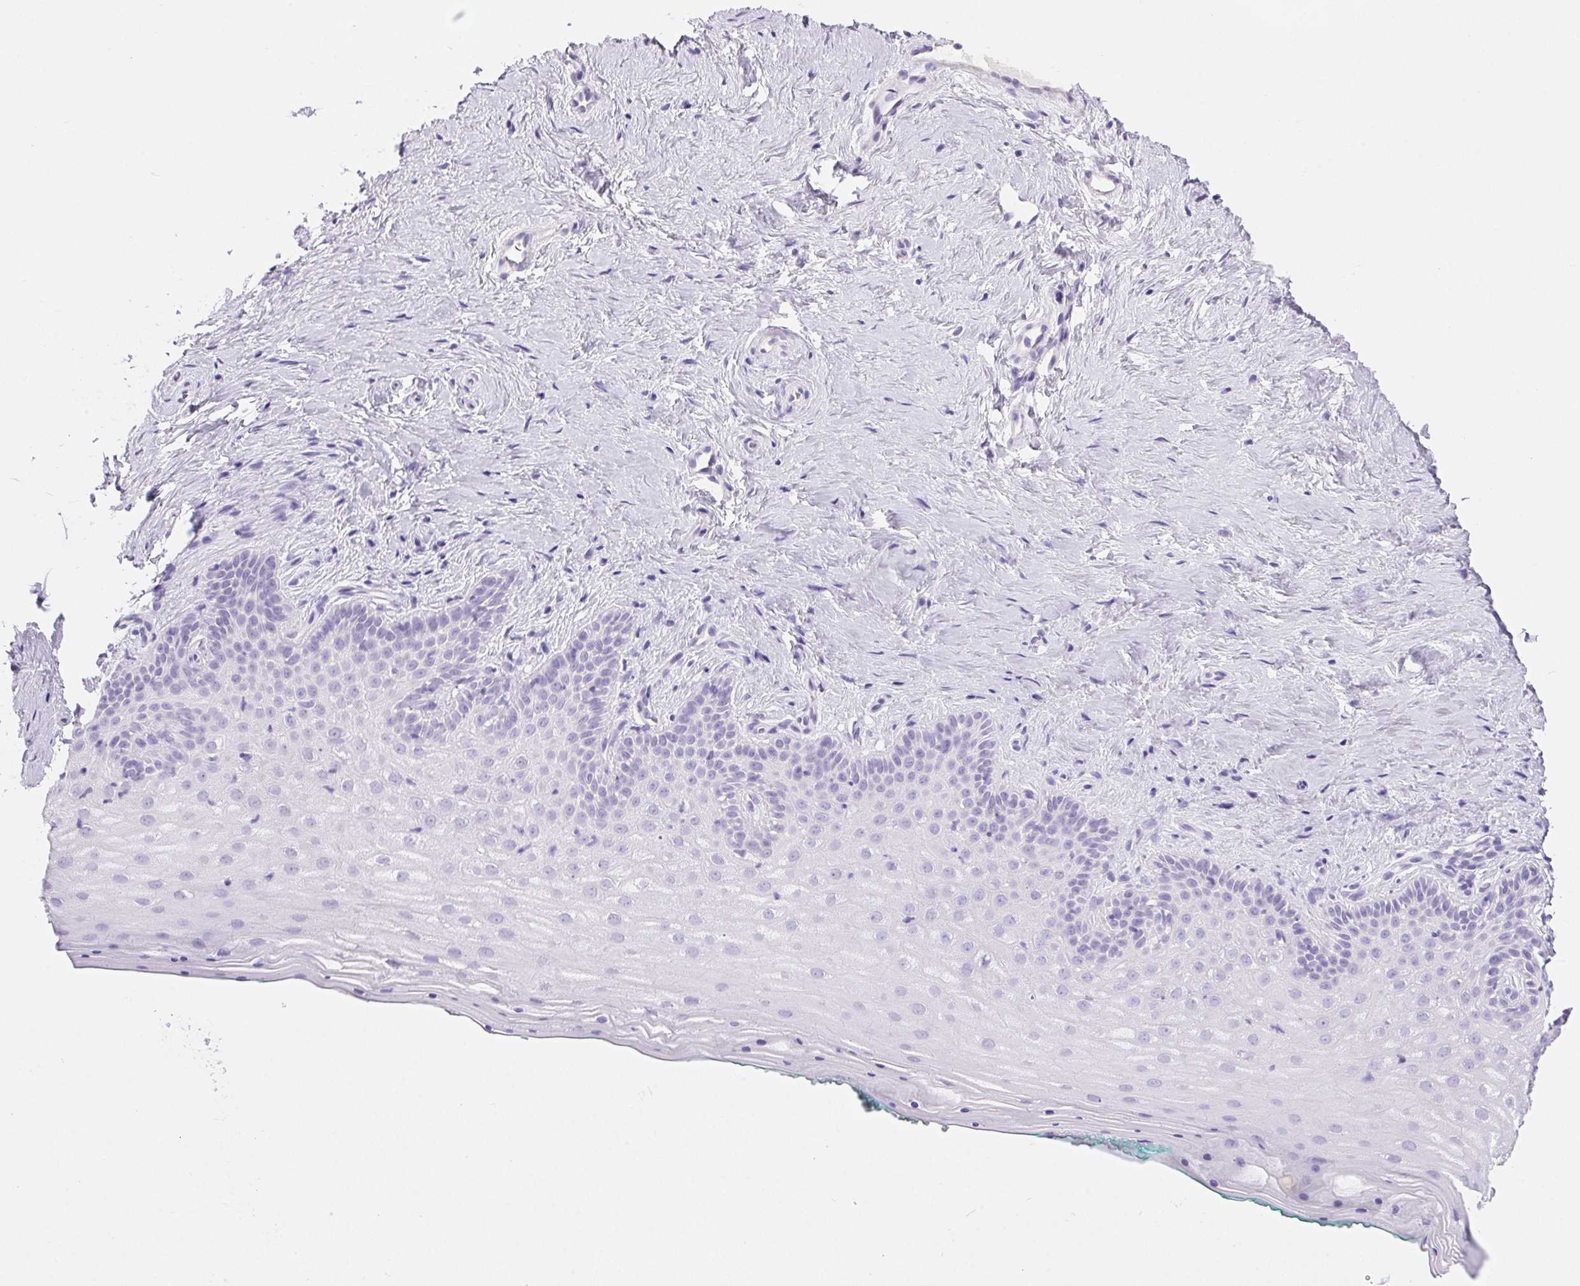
{"staining": {"intensity": "negative", "quantity": "none", "location": "none"}, "tissue": "vagina", "cell_type": "Squamous epithelial cells", "image_type": "normal", "snomed": [{"axis": "morphology", "description": "Normal tissue, NOS"}, {"axis": "topography", "description": "Vagina"}], "caption": "Micrograph shows no protein expression in squamous epithelial cells of normal vagina.", "gene": "CLDN16", "patient": {"sex": "female", "age": 45}}